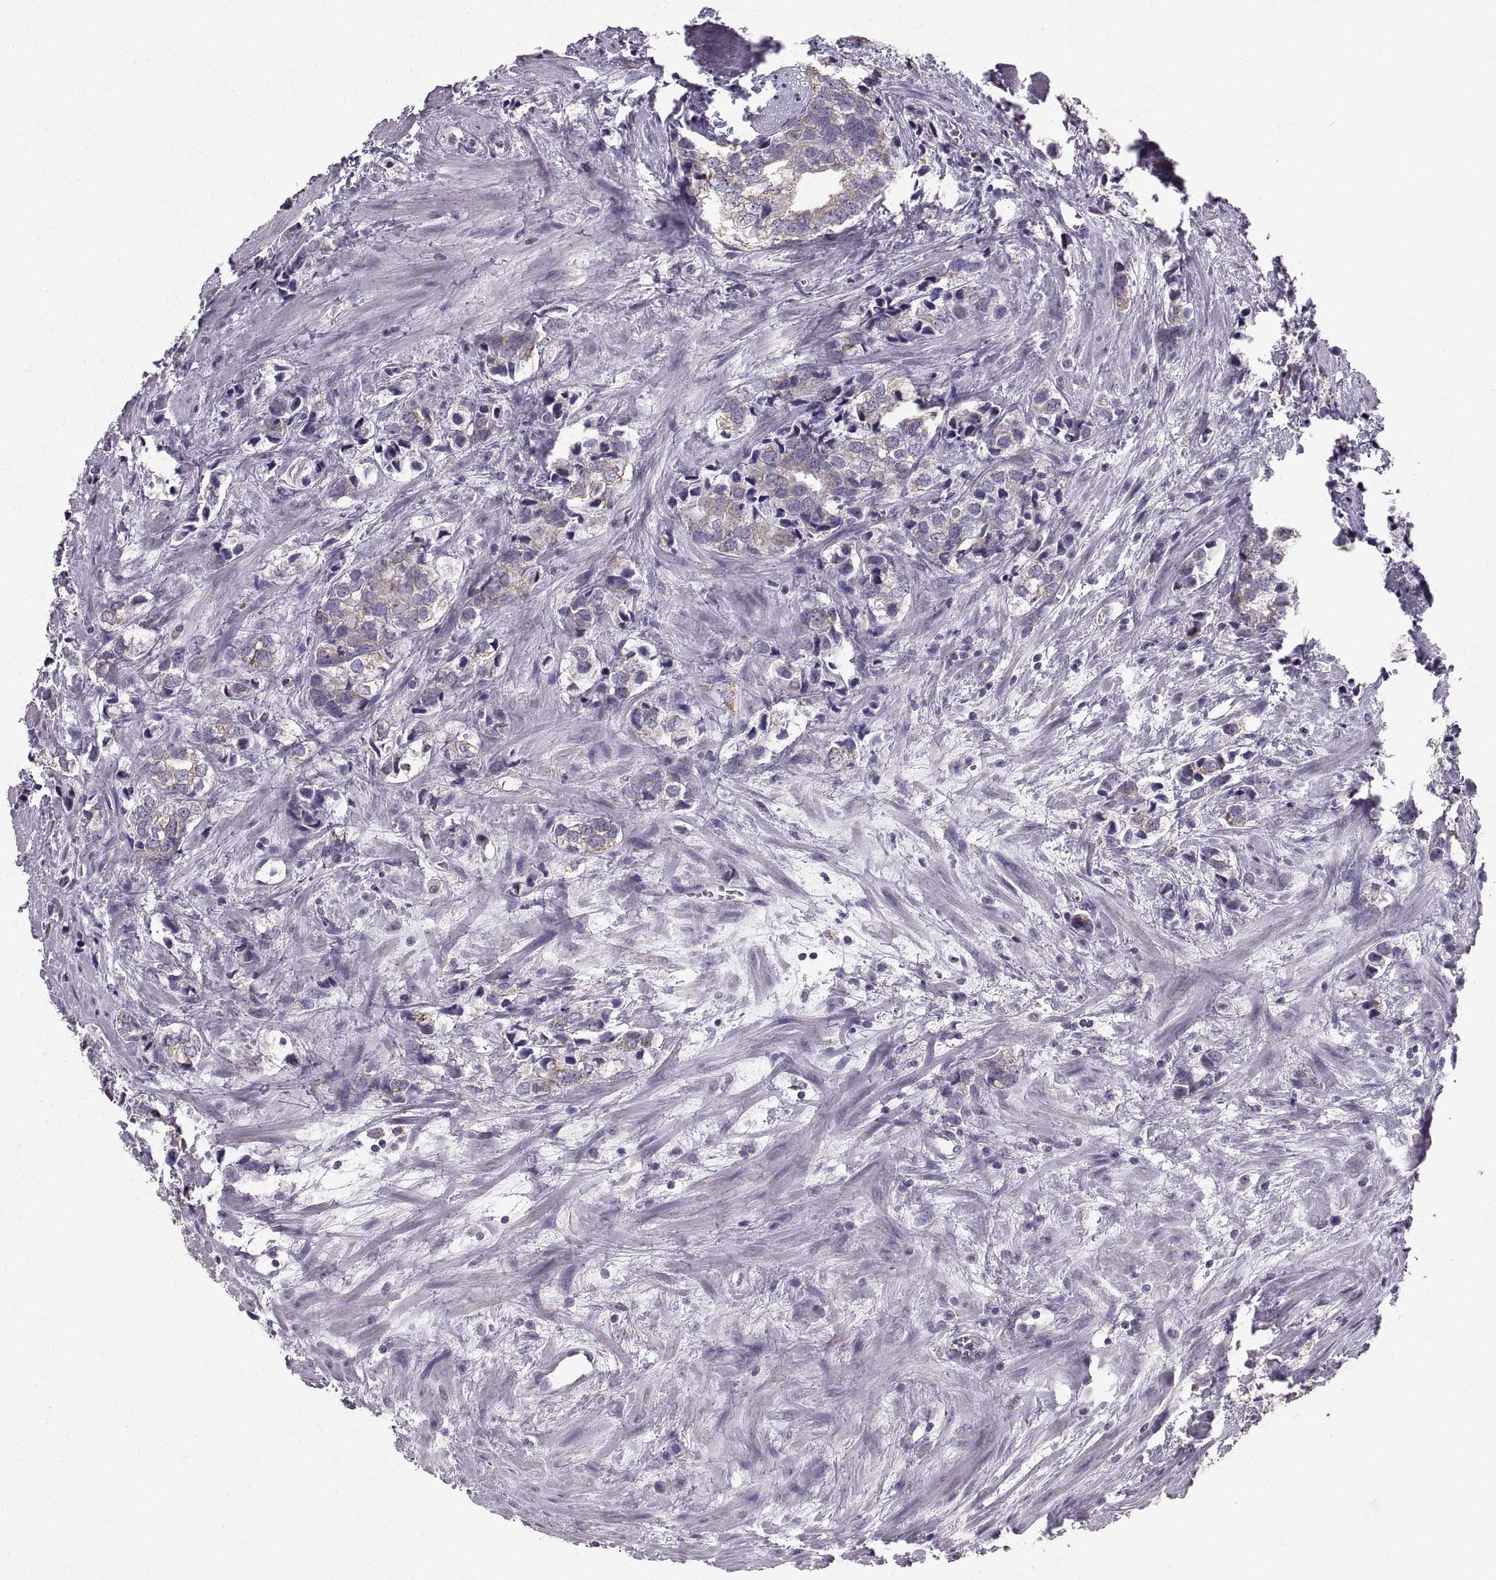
{"staining": {"intensity": "weak", "quantity": "25%-75%", "location": "cytoplasmic/membranous"}, "tissue": "prostate cancer", "cell_type": "Tumor cells", "image_type": "cancer", "snomed": [{"axis": "morphology", "description": "Adenocarcinoma, NOS"}, {"axis": "topography", "description": "Prostate and seminal vesicle, NOS"}], "caption": "The immunohistochemical stain labels weak cytoplasmic/membranous expression in tumor cells of prostate cancer tissue.", "gene": "STMND1", "patient": {"sex": "male", "age": 63}}